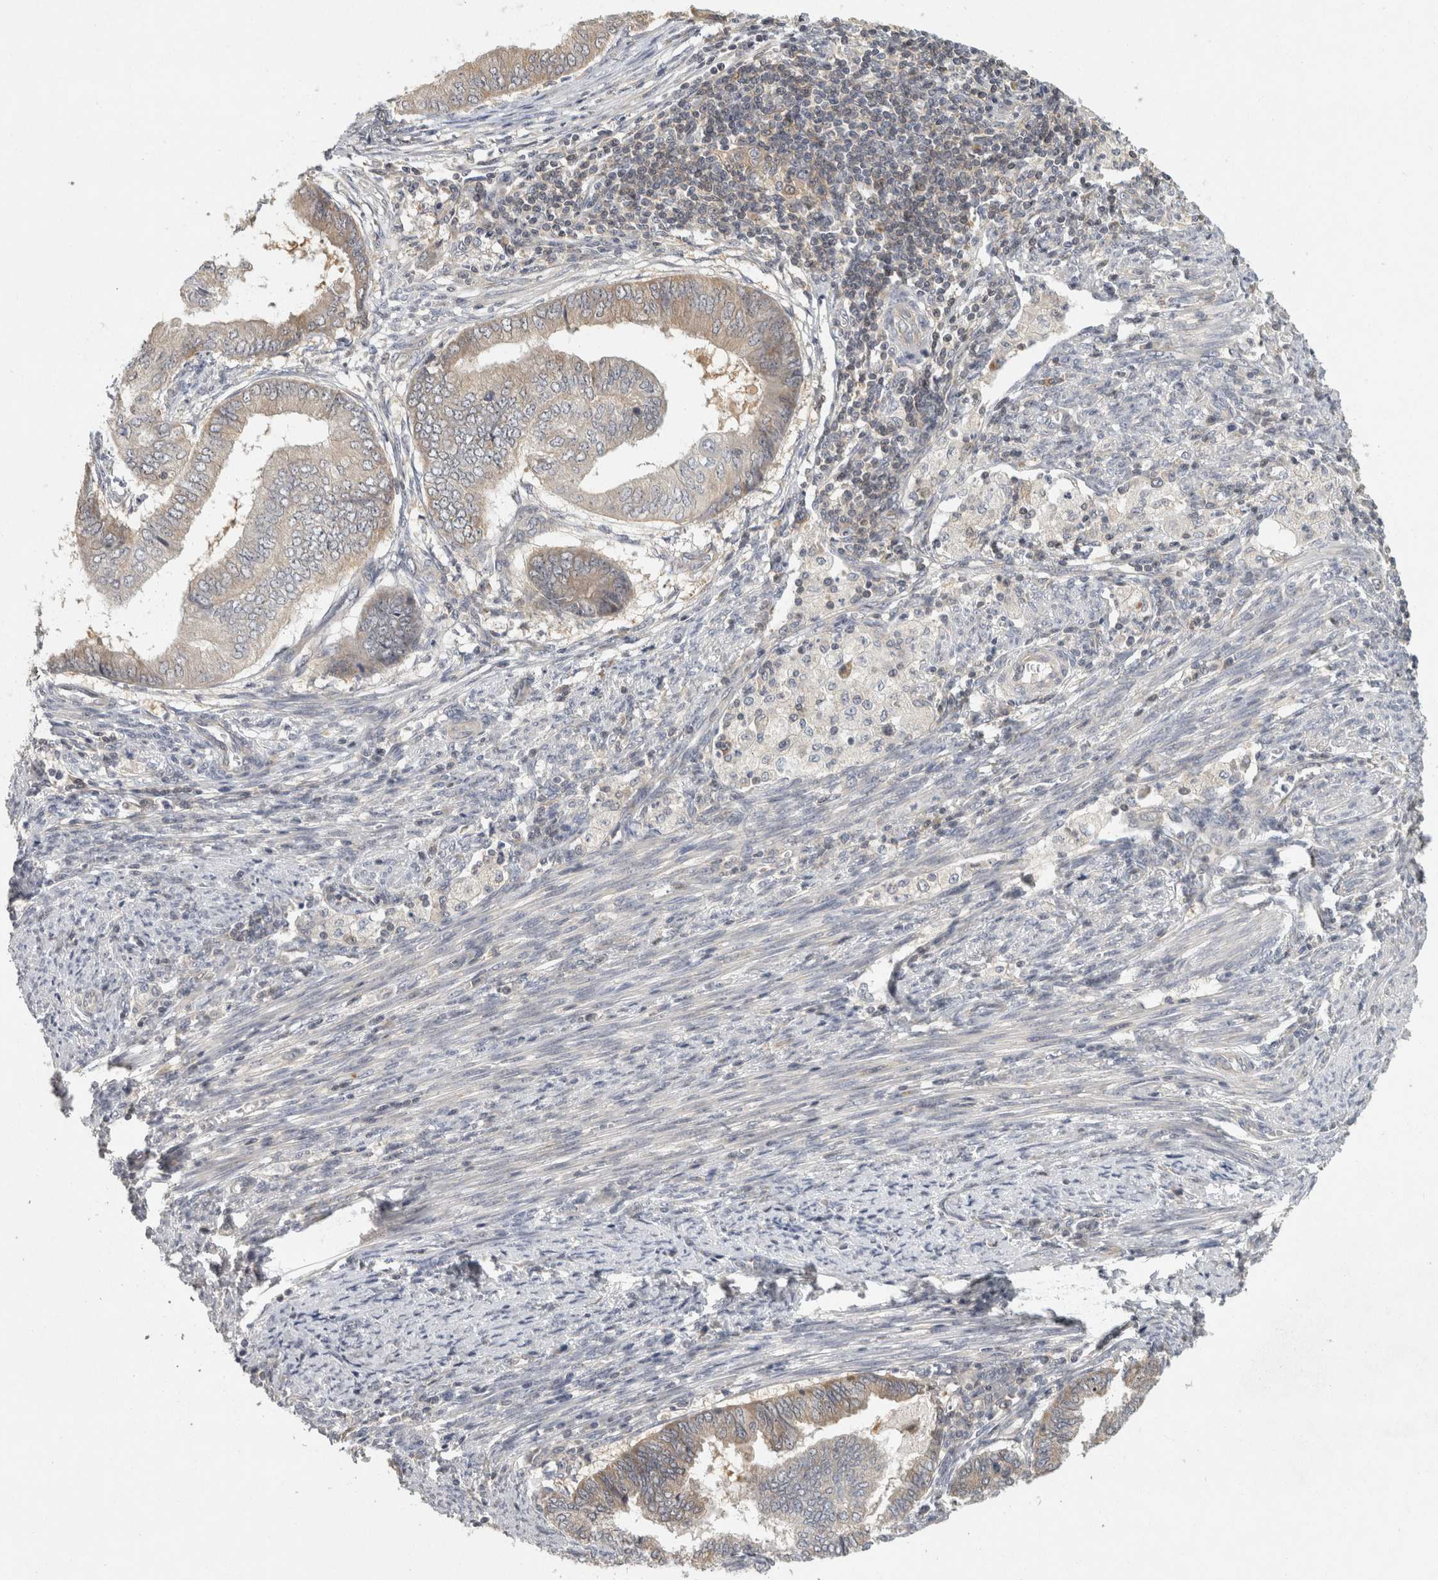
{"staining": {"intensity": "weak", "quantity": "25%-75%", "location": "cytoplasmic/membranous"}, "tissue": "endometrial cancer", "cell_type": "Tumor cells", "image_type": "cancer", "snomed": [{"axis": "morphology", "description": "Polyp, NOS"}, {"axis": "morphology", "description": "Adenocarcinoma, NOS"}, {"axis": "morphology", "description": "Adenoma, NOS"}, {"axis": "topography", "description": "Endometrium"}], "caption": "This is an image of immunohistochemistry staining of endometrial cancer, which shows weak staining in the cytoplasmic/membranous of tumor cells.", "gene": "ACAT2", "patient": {"sex": "female", "age": 79}}